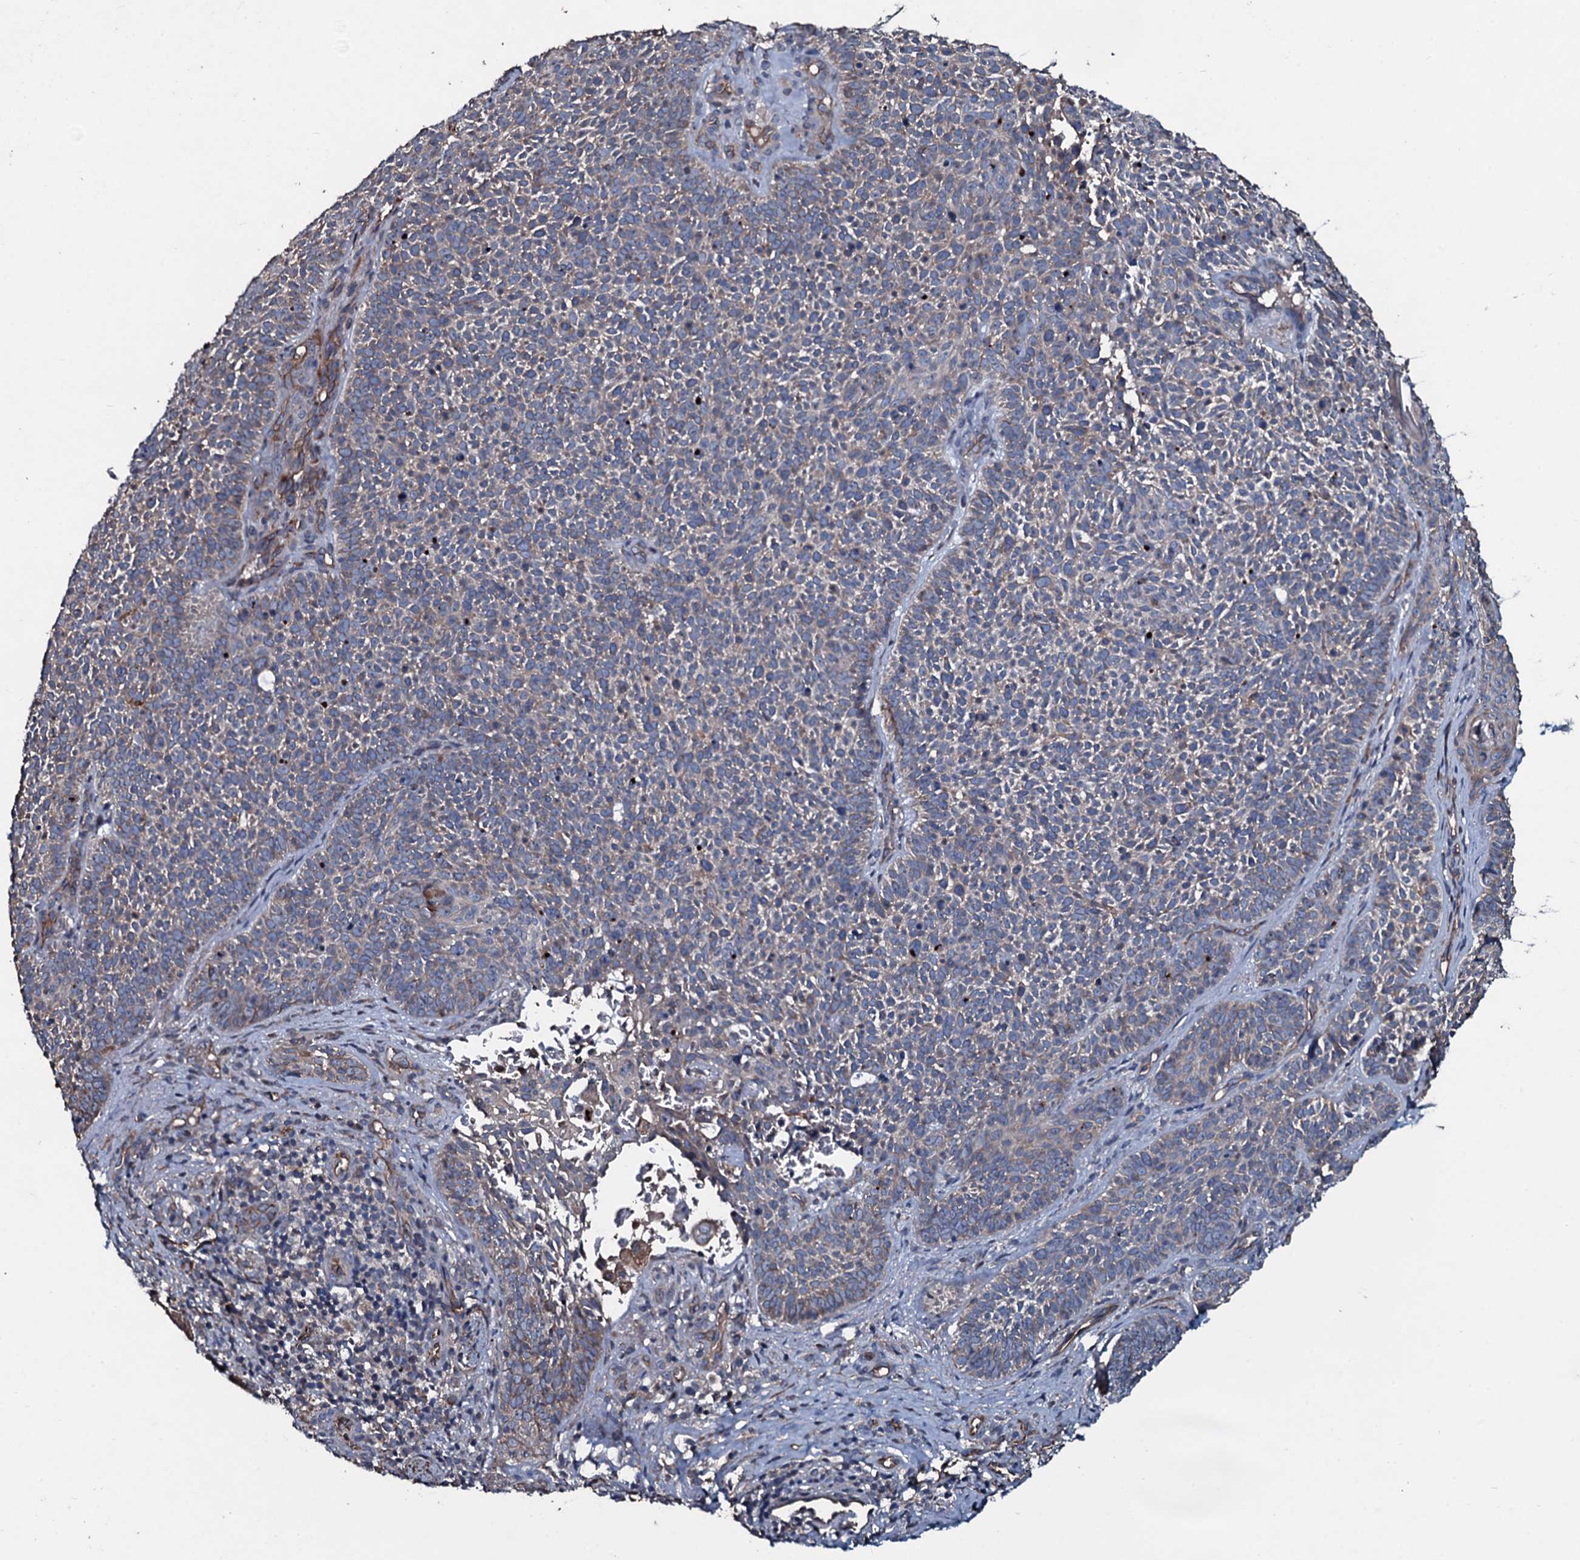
{"staining": {"intensity": "weak", "quantity": "<25%", "location": "cytoplasmic/membranous"}, "tissue": "skin cancer", "cell_type": "Tumor cells", "image_type": "cancer", "snomed": [{"axis": "morphology", "description": "Basal cell carcinoma"}, {"axis": "topography", "description": "Skin"}], "caption": "This is a photomicrograph of immunohistochemistry (IHC) staining of skin basal cell carcinoma, which shows no expression in tumor cells.", "gene": "DMAC2", "patient": {"sex": "male", "age": 85}}